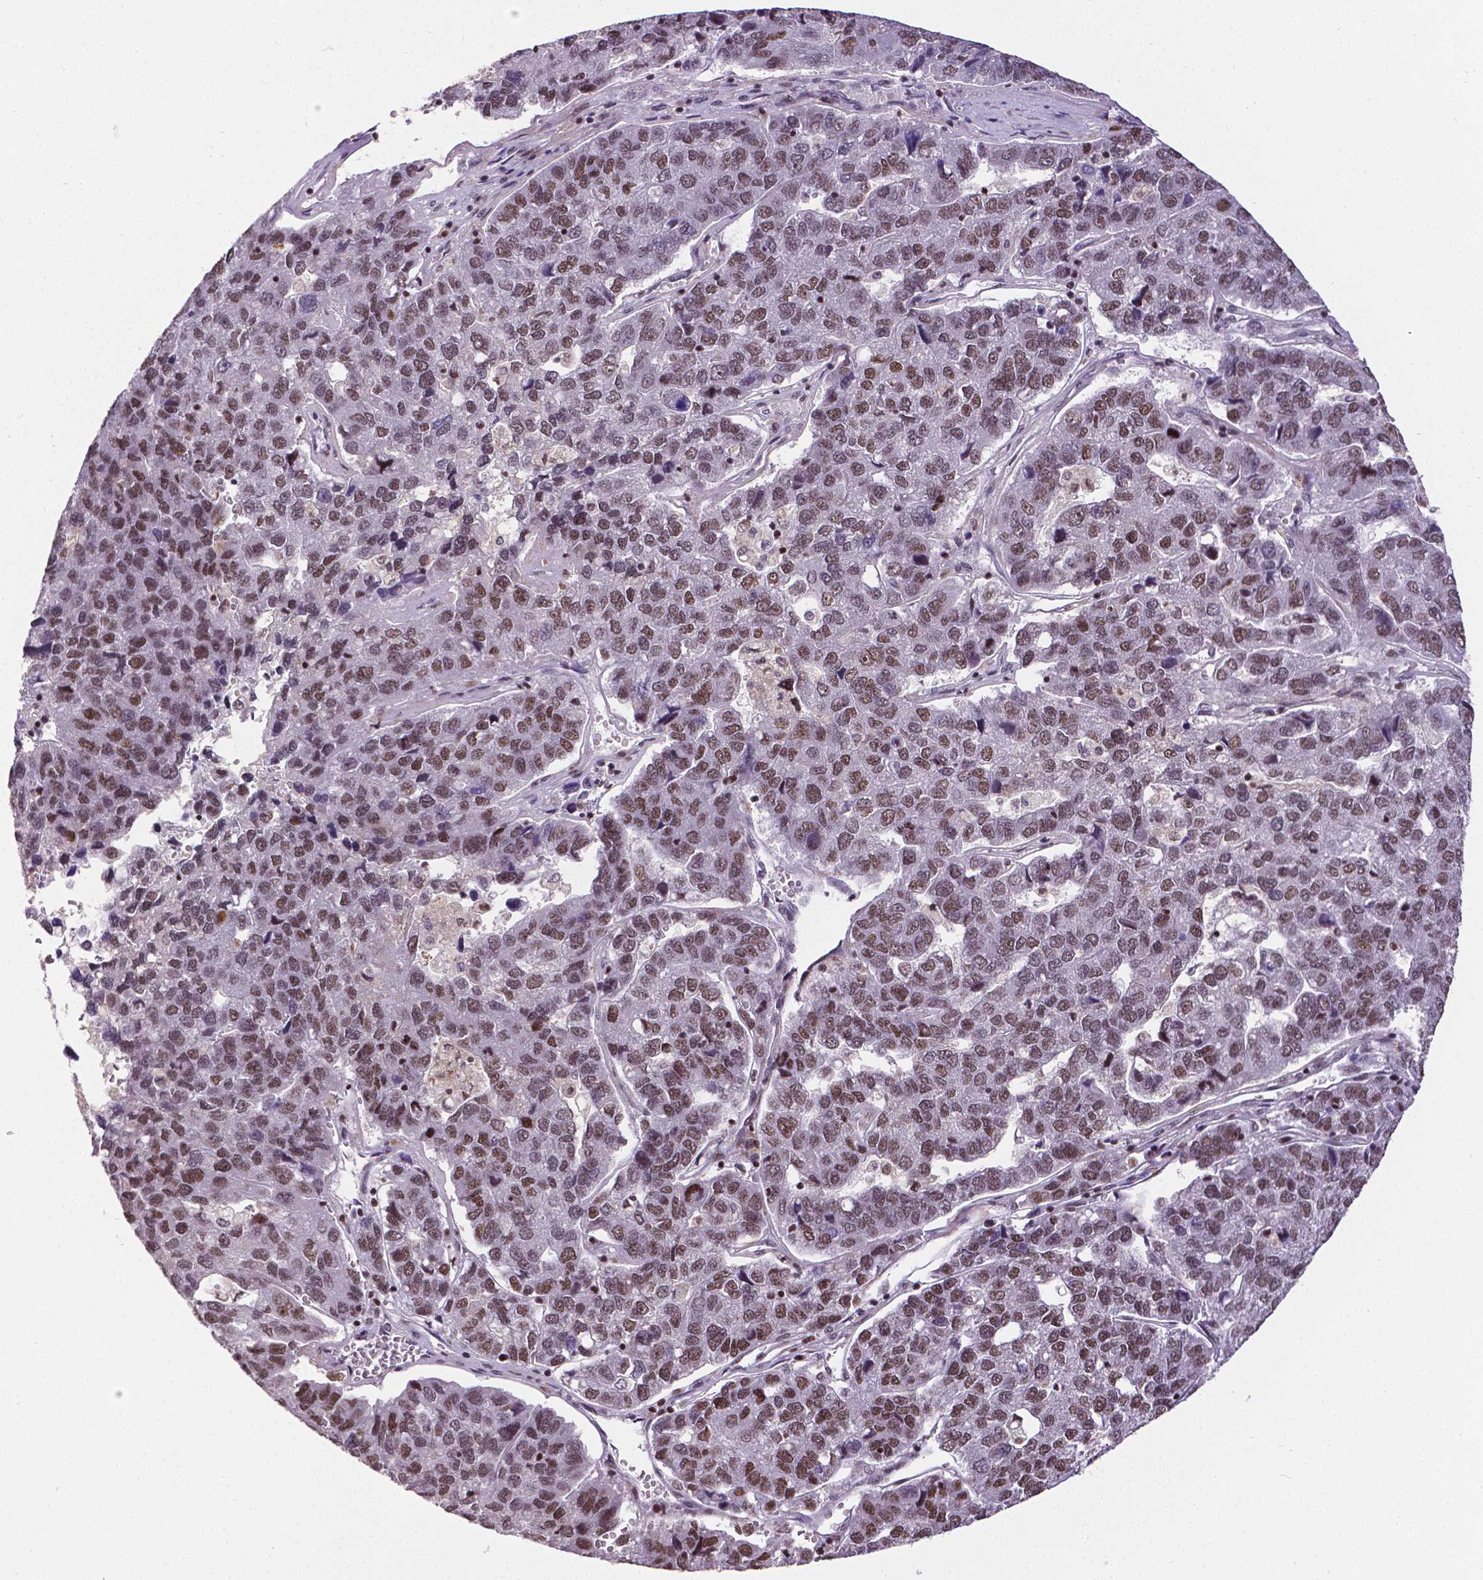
{"staining": {"intensity": "moderate", "quantity": ">75%", "location": "nuclear"}, "tissue": "pancreatic cancer", "cell_type": "Tumor cells", "image_type": "cancer", "snomed": [{"axis": "morphology", "description": "Adenocarcinoma, NOS"}, {"axis": "topography", "description": "Pancreas"}], "caption": "The image reveals a brown stain indicating the presence of a protein in the nuclear of tumor cells in pancreatic cancer (adenocarcinoma). Immunohistochemistry (ihc) stains the protein of interest in brown and the nuclei are stained blue.", "gene": "CTCF", "patient": {"sex": "female", "age": 61}}